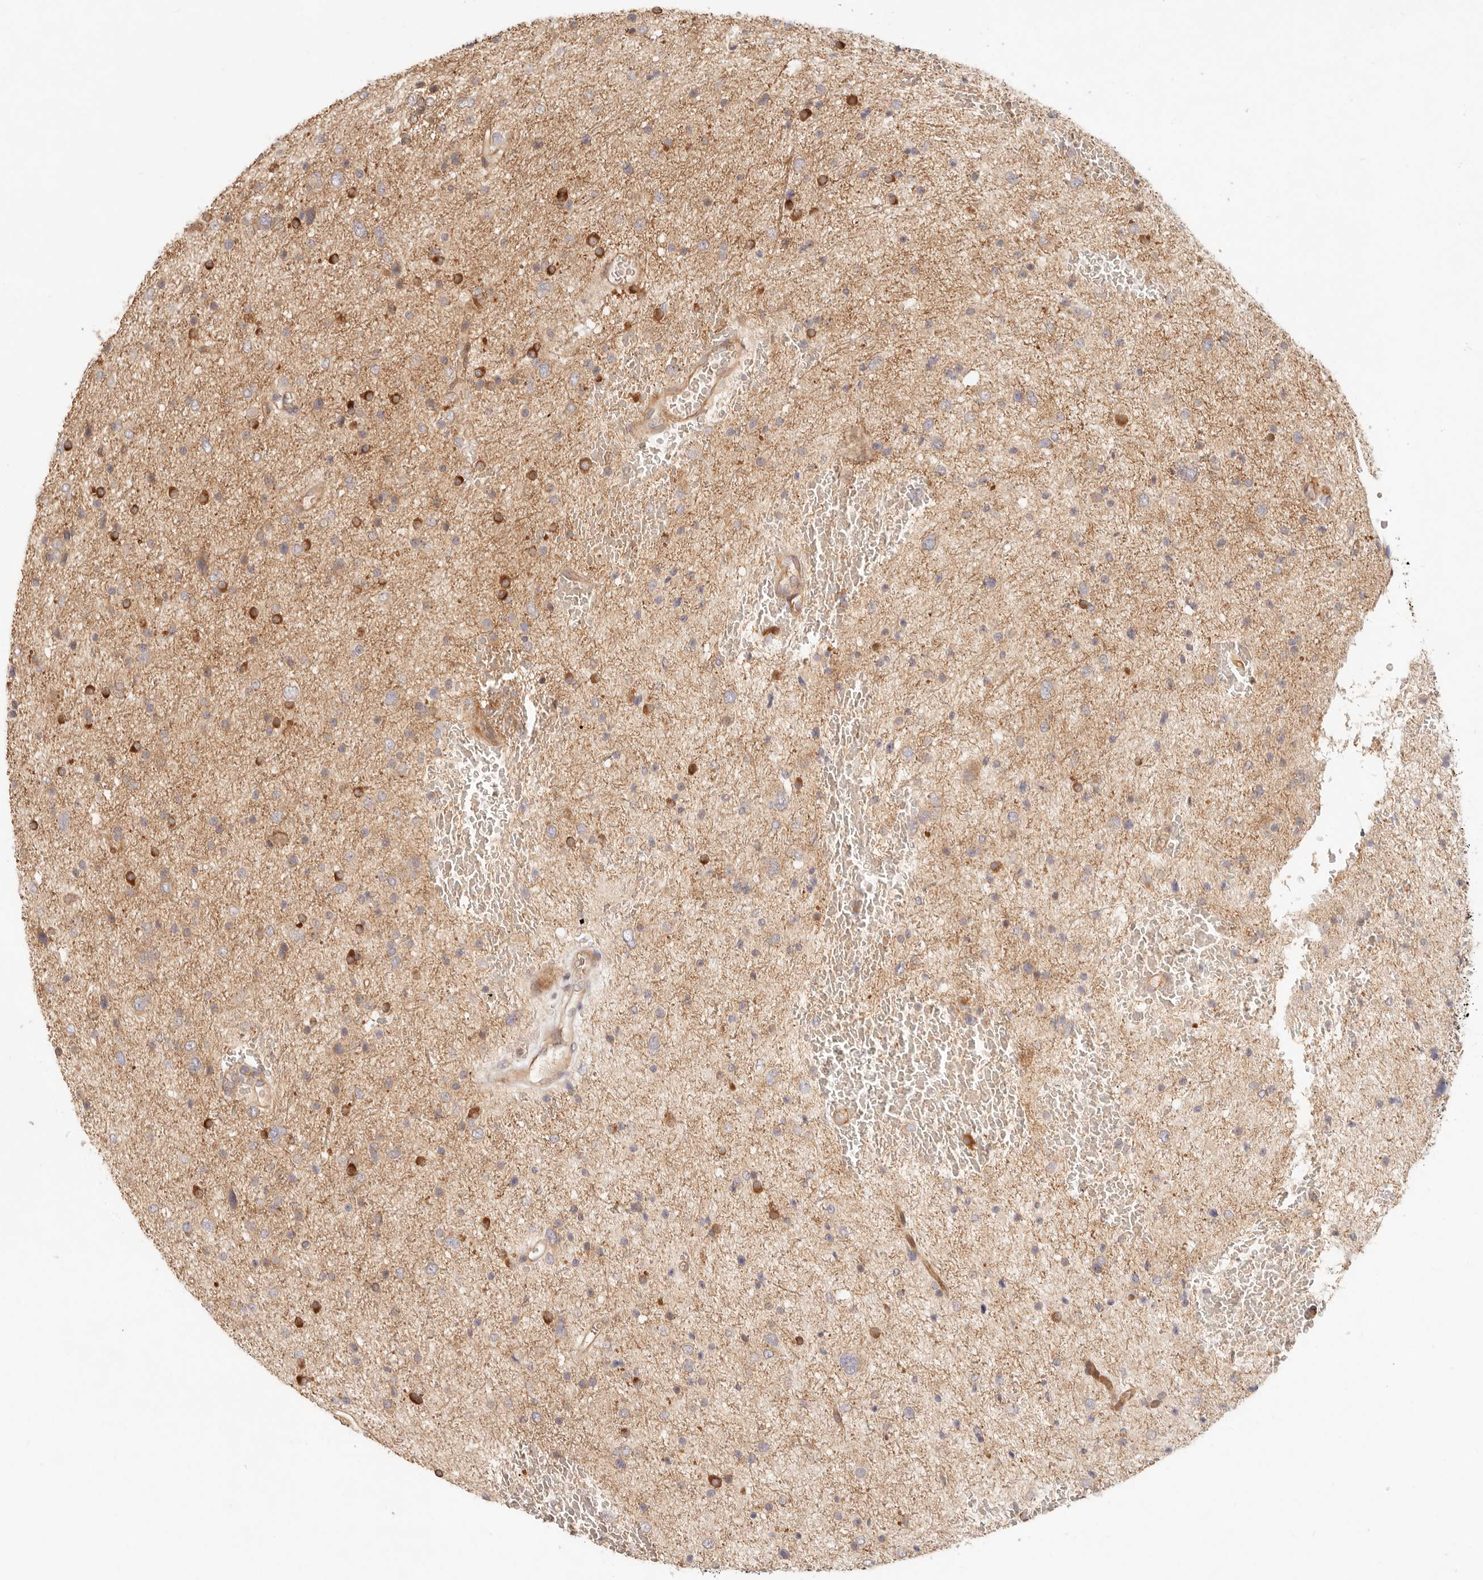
{"staining": {"intensity": "weak", "quantity": "25%-75%", "location": "cytoplasmic/membranous"}, "tissue": "glioma", "cell_type": "Tumor cells", "image_type": "cancer", "snomed": [{"axis": "morphology", "description": "Glioma, malignant, Low grade"}, {"axis": "topography", "description": "Brain"}], "caption": "Protein staining of glioma tissue reveals weak cytoplasmic/membranous expression in about 25%-75% of tumor cells.", "gene": "PPP1R3B", "patient": {"sex": "female", "age": 37}}